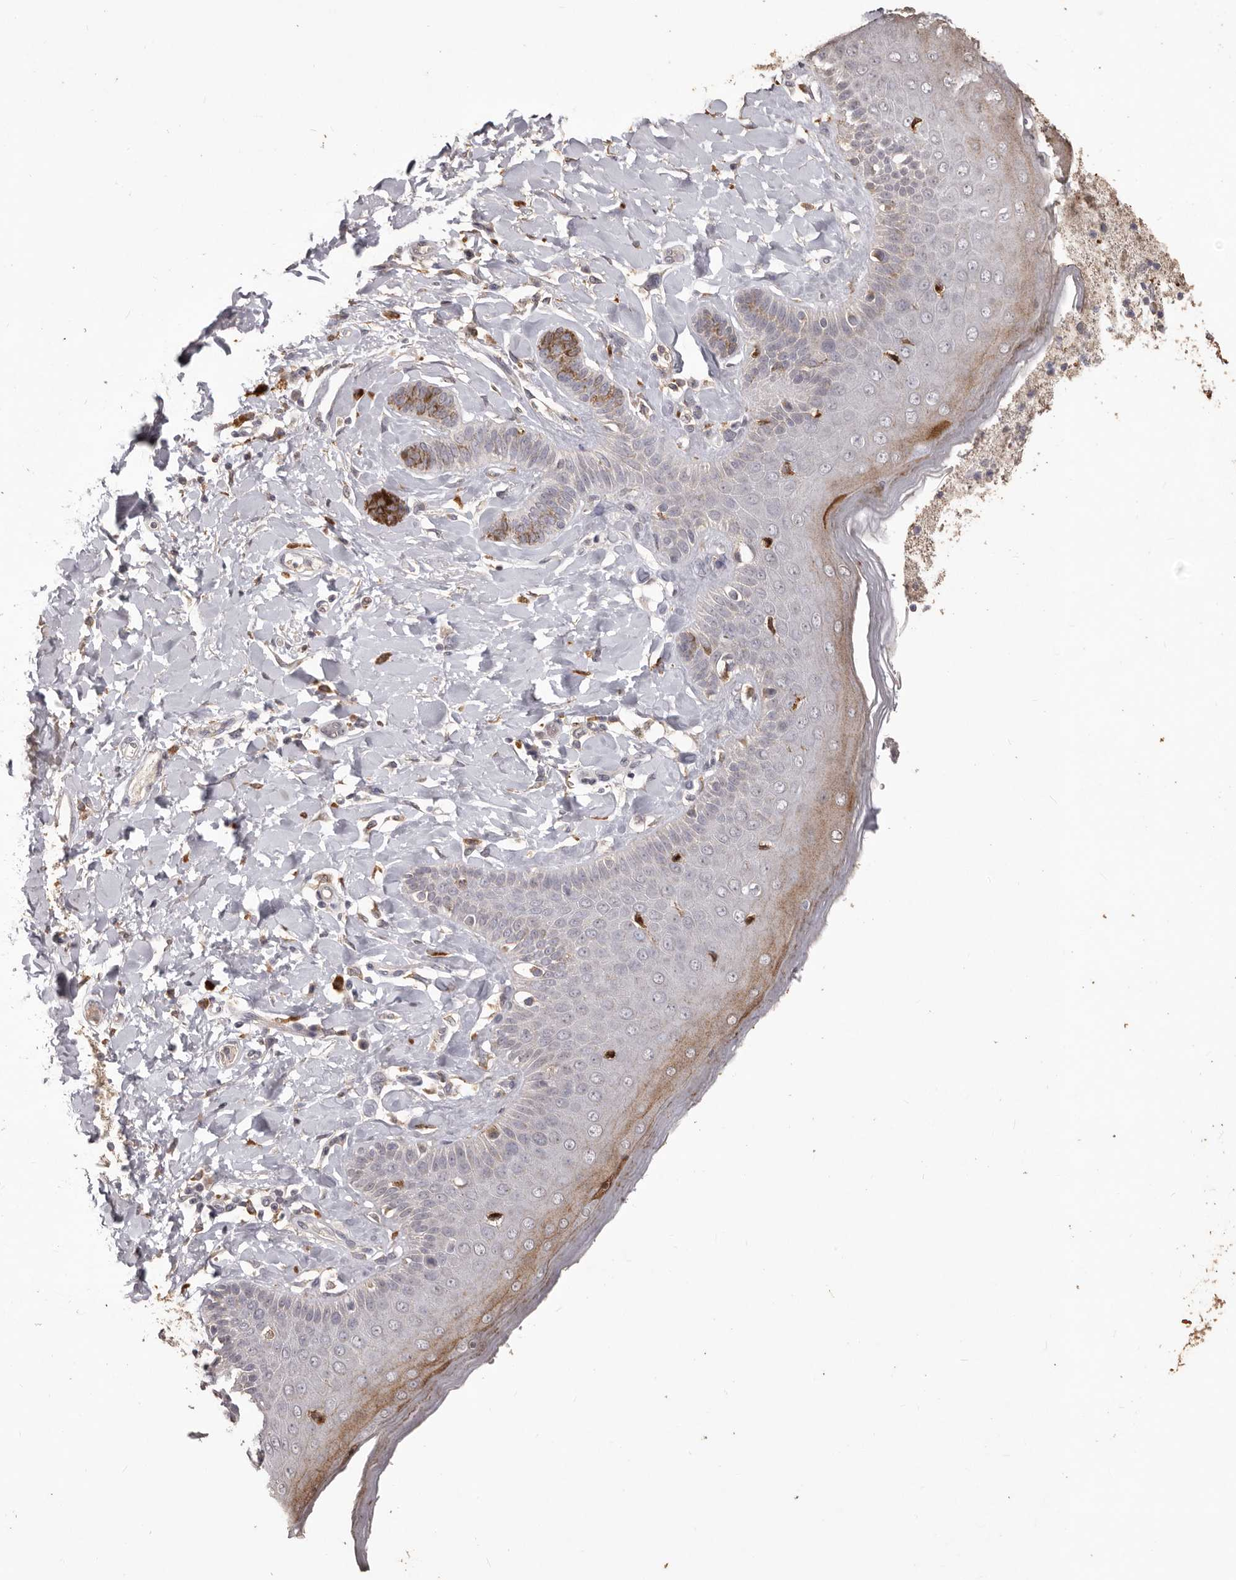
{"staining": {"intensity": "moderate", "quantity": "<25%", "location": "cytoplasmic/membranous"}, "tissue": "skin", "cell_type": "Epidermal cells", "image_type": "normal", "snomed": [{"axis": "morphology", "description": "Normal tissue, NOS"}, {"axis": "topography", "description": "Anal"}], "caption": "Immunohistochemistry of benign human skin reveals low levels of moderate cytoplasmic/membranous positivity in approximately <25% of epidermal cells. Nuclei are stained in blue.", "gene": "PRSS27", "patient": {"sex": "male", "age": 69}}